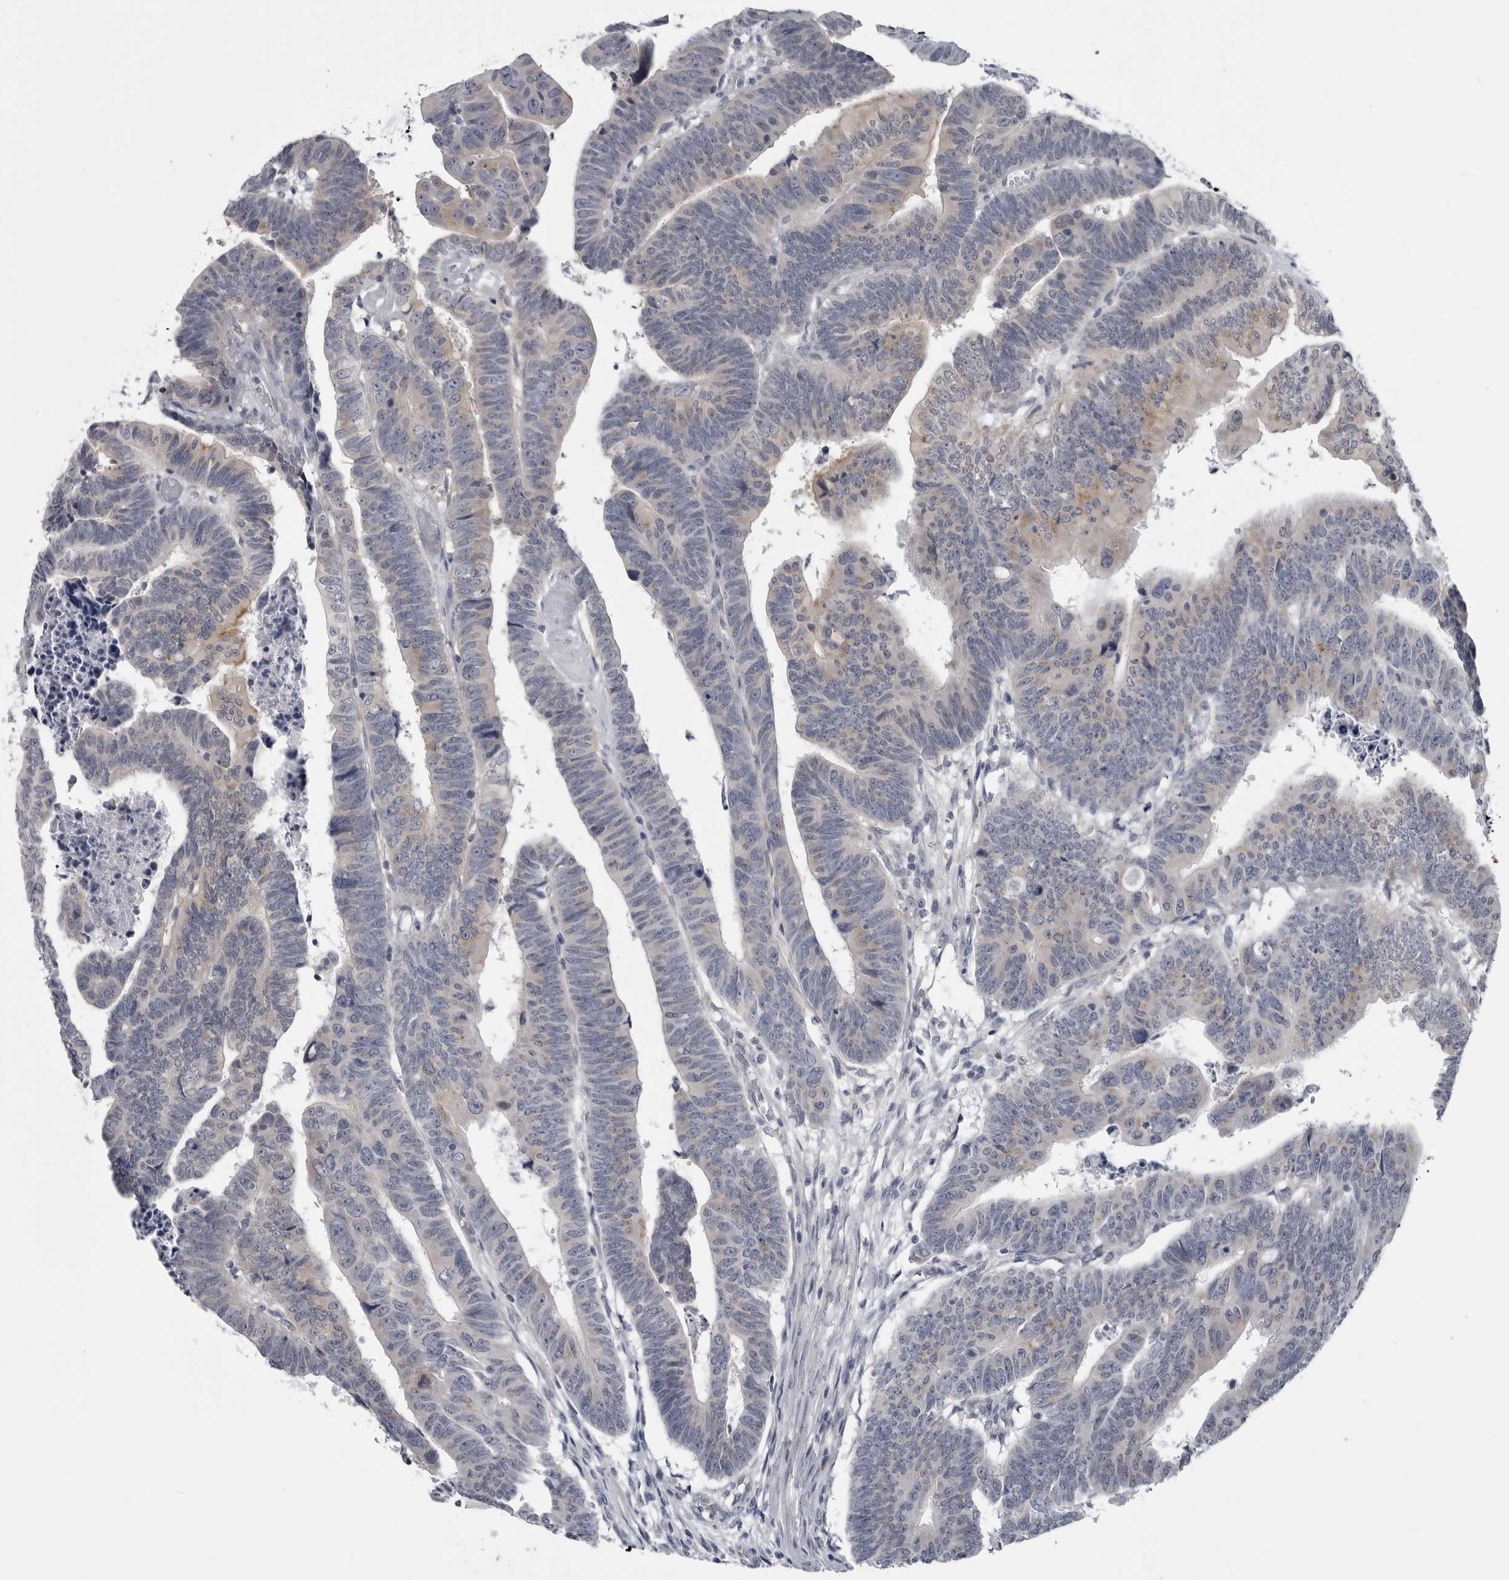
{"staining": {"intensity": "weak", "quantity": "<25%", "location": "cytoplasmic/membranous"}, "tissue": "colorectal cancer", "cell_type": "Tumor cells", "image_type": "cancer", "snomed": [{"axis": "morphology", "description": "Adenocarcinoma, NOS"}, {"axis": "topography", "description": "Rectum"}], "caption": "Tumor cells are negative for brown protein staining in colorectal cancer.", "gene": "MYOC", "patient": {"sex": "female", "age": 65}}